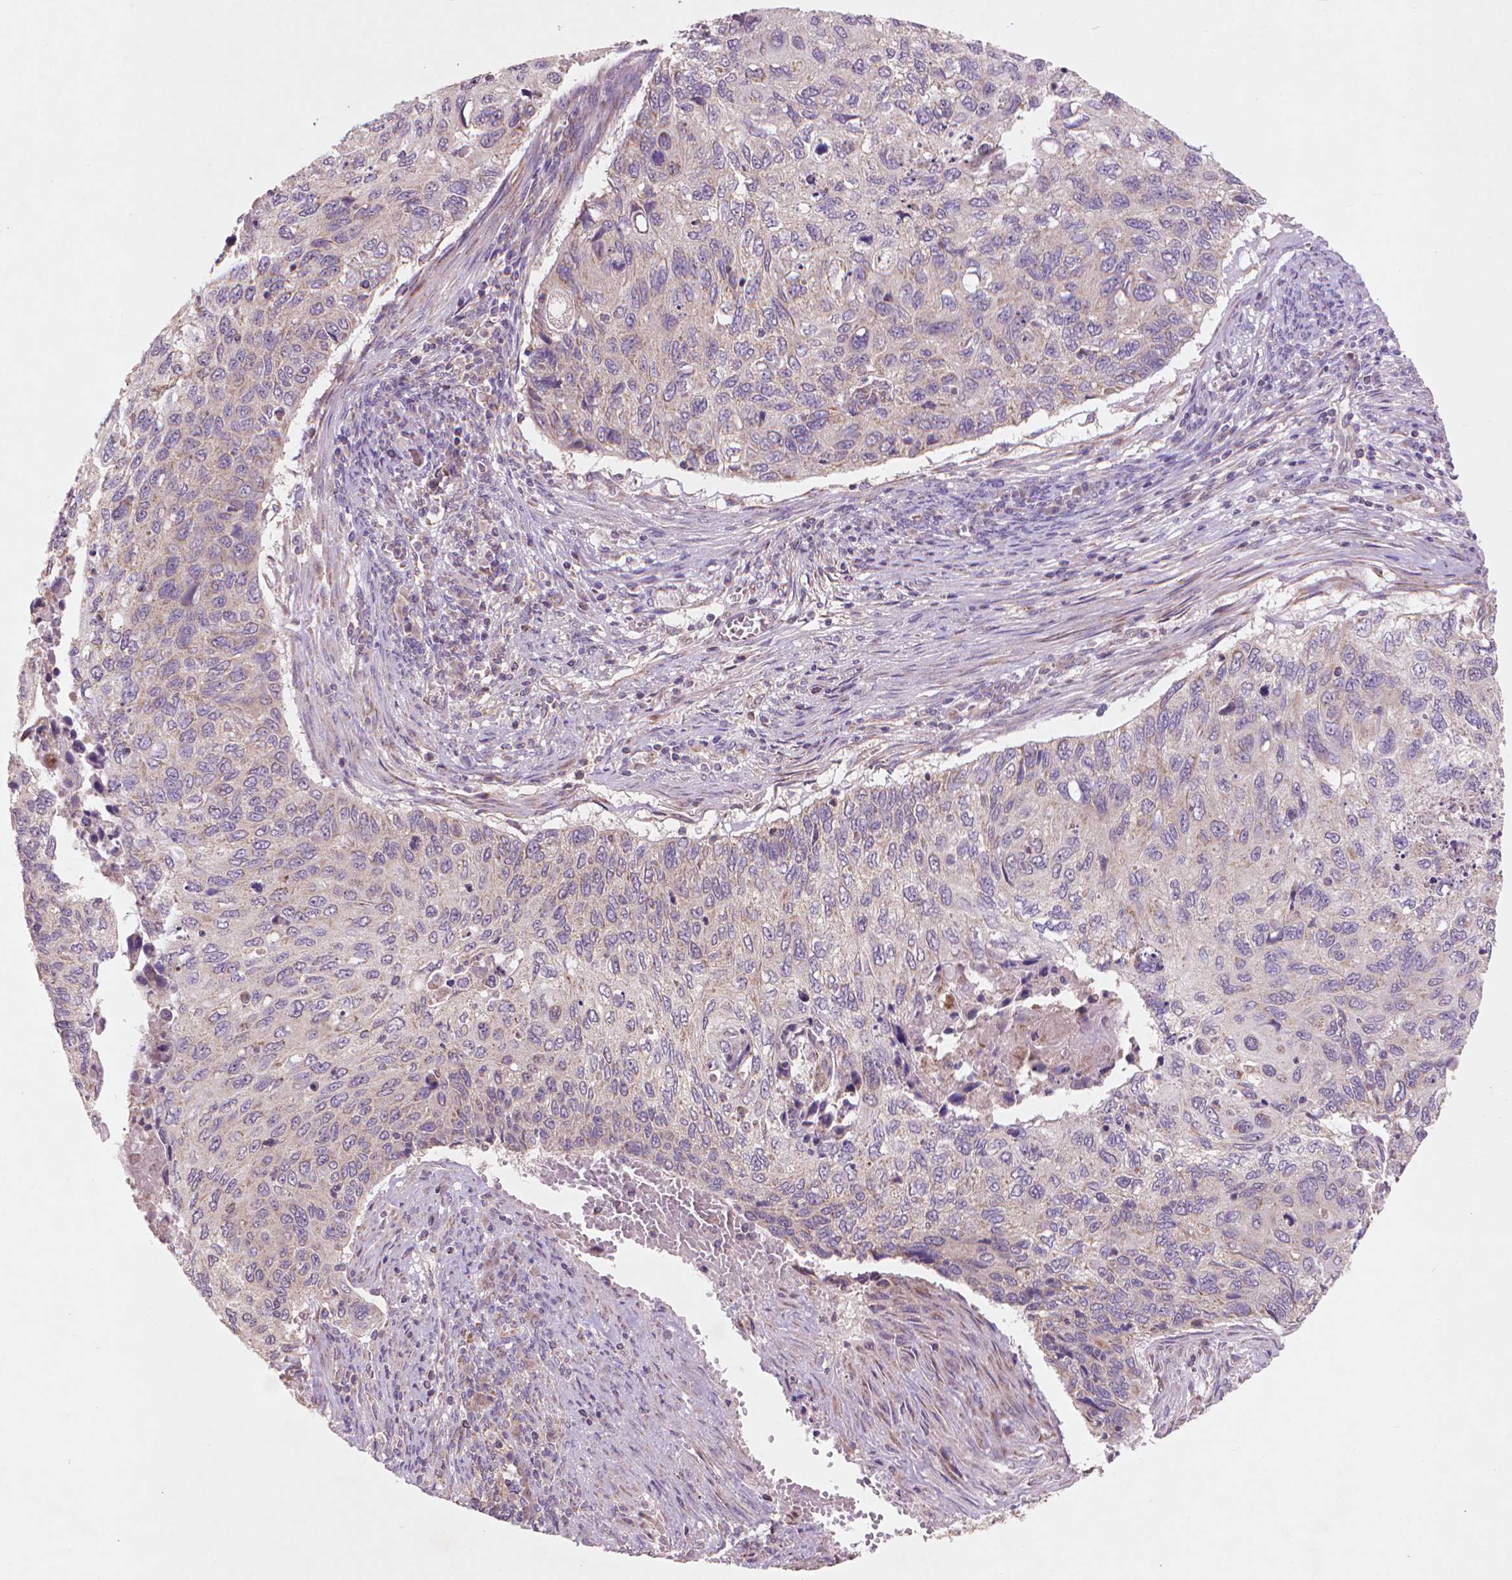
{"staining": {"intensity": "negative", "quantity": "none", "location": "none"}, "tissue": "cervical cancer", "cell_type": "Tumor cells", "image_type": "cancer", "snomed": [{"axis": "morphology", "description": "Squamous cell carcinoma, NOS"}, {"axis": "topography", "description": "Cervix"}], "caption": "Squamous cell carcinoma (cervical) stained for a protein using immunohistochemistry (IHC) exhibits no staining tumor cells.", "gene": "NLRX1", "patient": {"sex": "female", "age": 70}}